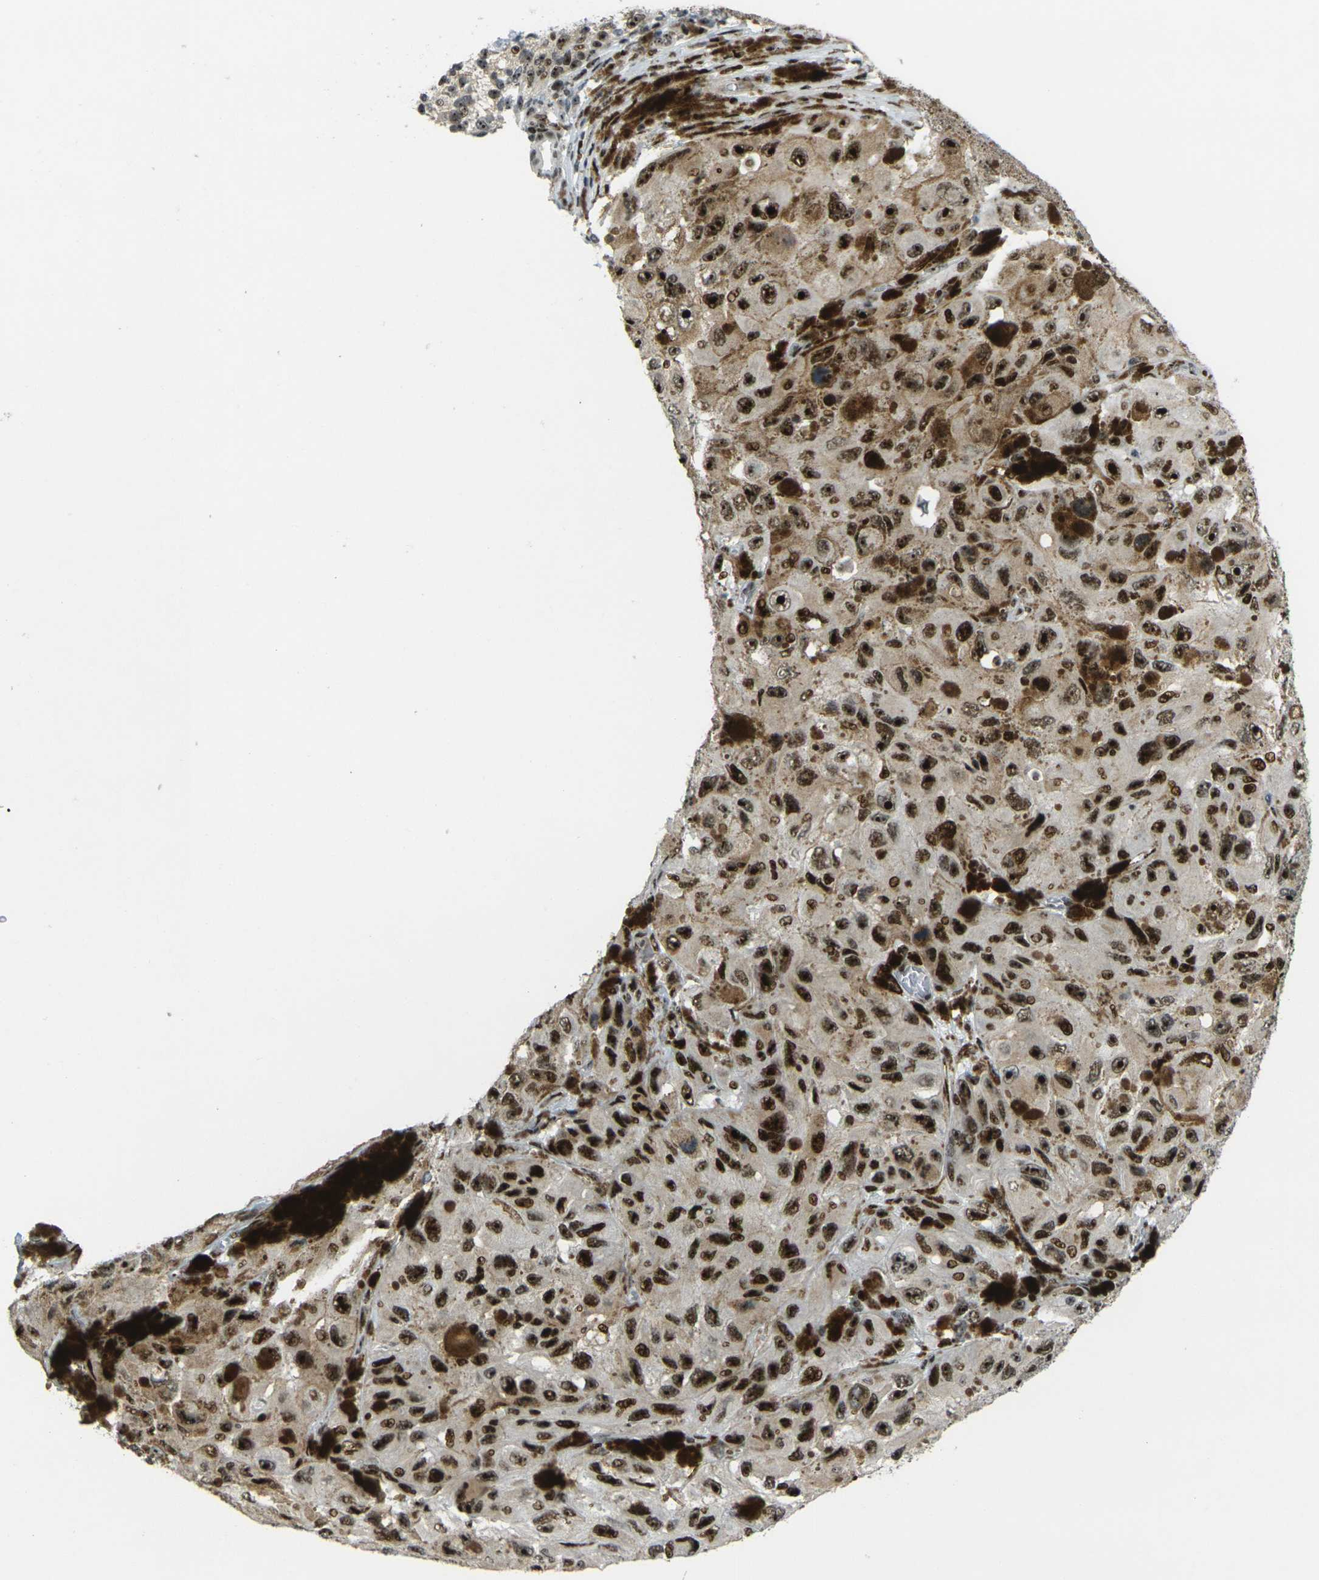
{"staining": {"intensity": "strong", "quantity": ">75%", "location": "cytoplasmic/membranous,nuclear"}, "tissue": "melanoma", "cell_type": "Tumor cells", "image_type": "cancer", "snomed": [{"axis": "morphology", "description": "Malignant melanoma, NOS"}, {"axis": "topography", "description": "Skin"}], "caption": "A high-resolution histopathology image shows immunohistochemistry (IHC) staining of malignant melanoma, which shows strong cytoplasmic/membranous and nuclear expression in about >75% of tumor cells. The protein is shown in brown color, while the nuclei are stained blue.", "gene": "UBE2C", "patient": {"sex": "female", "age": 73}}